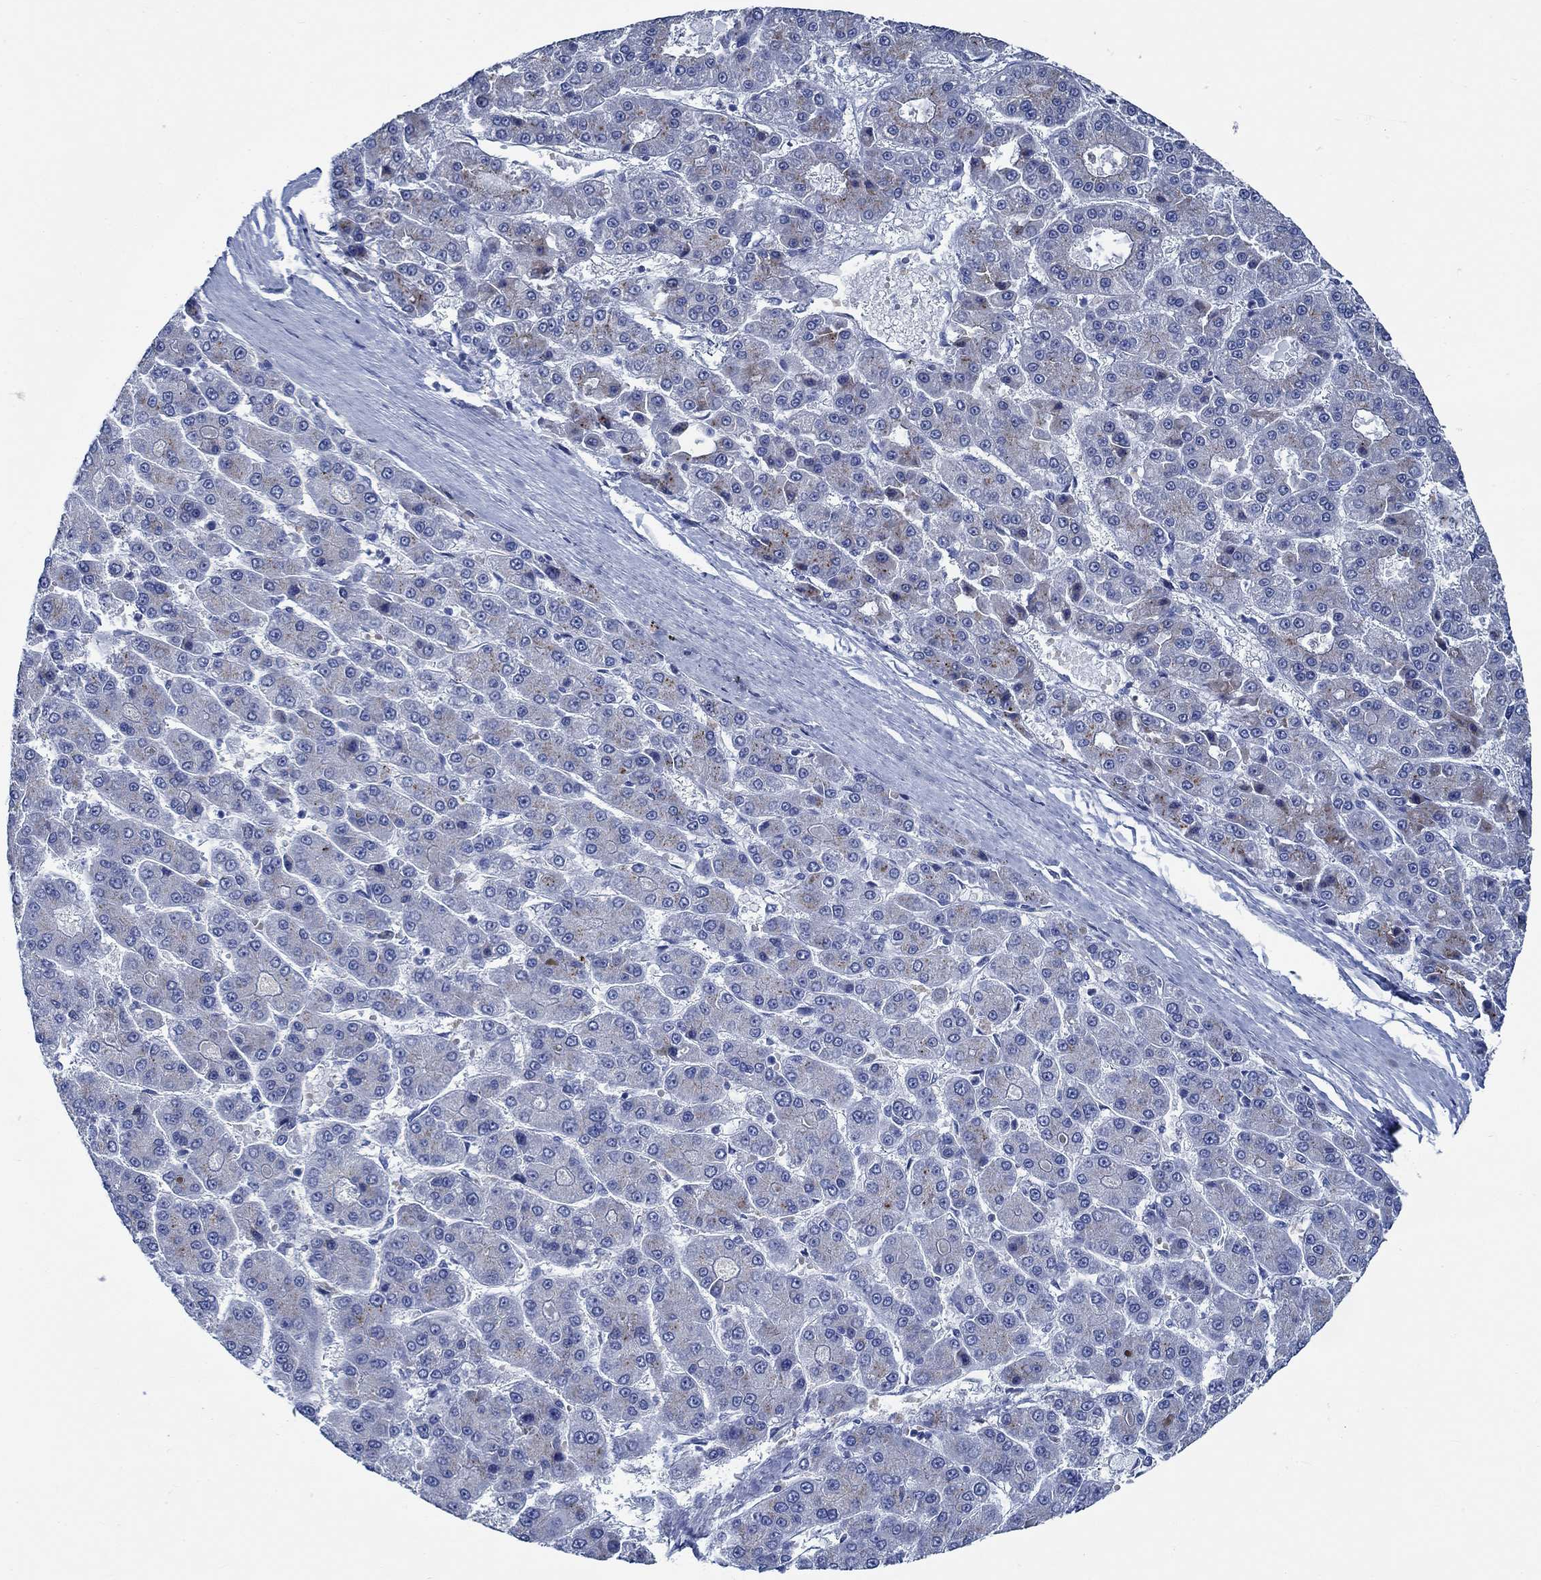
{"staining": {"intensity": "moderate", "quantity": "<25%", "location": "cytoplasmic/membranous"}, "tissue": "liver cancer", "cell_type": "Tumor cells", "image_type": "cancer", "snomed": [{"axis": "morphology", "description": "Carcinoma, Hepatocellular, NOS"}, {"axis": "topography", "description": "Liver"}], "caption": "Protein analysis of liver cancer tissue reveals moderate cytoplasmic/membranous staining in approximately <25% of tumor cells.", "gene": "SVEP1", "patient": {"sex": "male", "age": 70}}